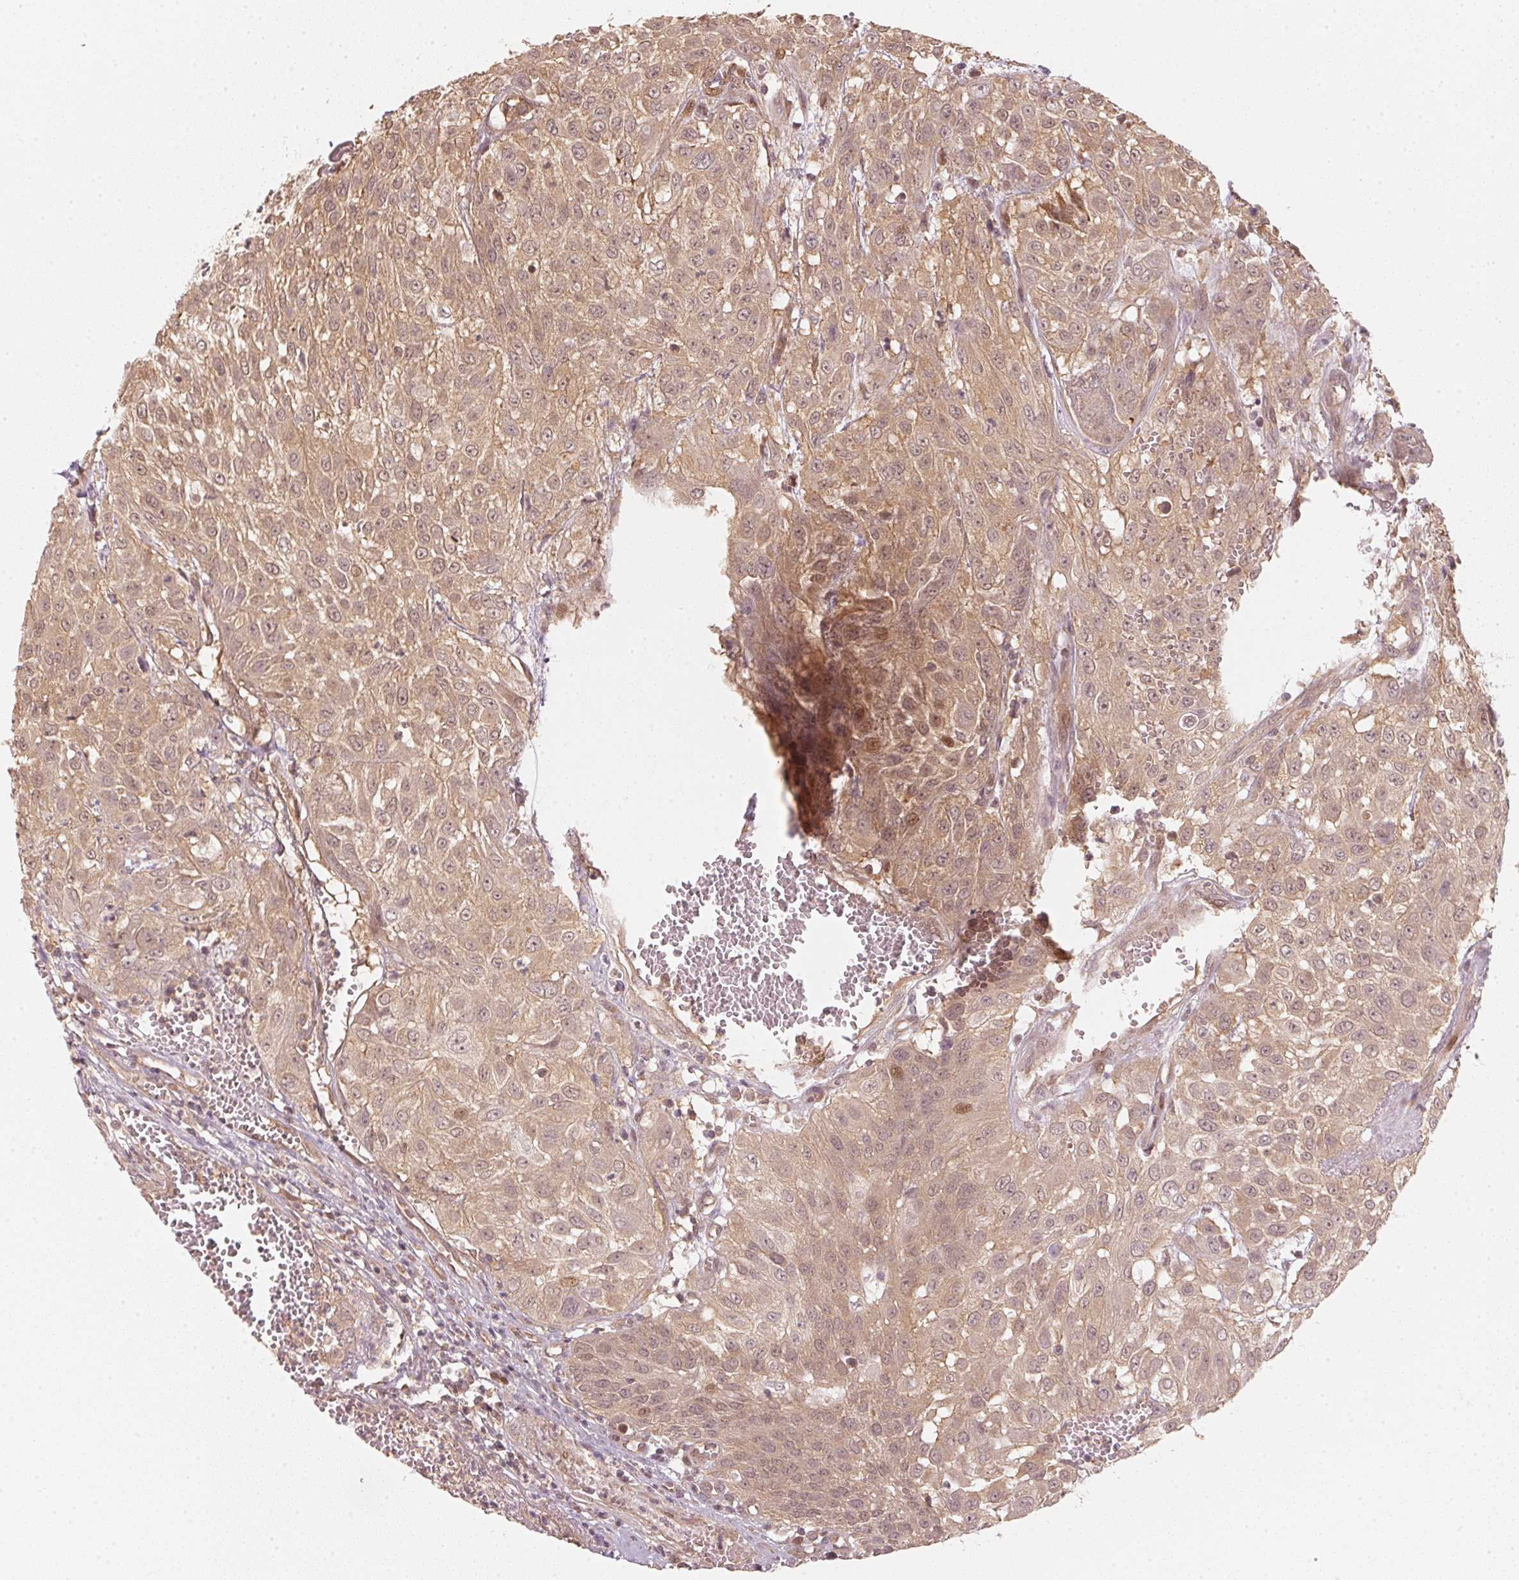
{"staining": {"intensity": "moderate", "quantity": ">75%", "location": "cytoplasmic/membranous,nuclear"}, "tissue": "urothelial cancer", "cell_type": "Tumor cells", "image_type": "cancer", "snomed": [{"axis": "morphology", "description": "Urothelial carcinoma, High grade"}, {"axis": "topography", "description": "Urinary bladder"}], "caption": "Urothelial cancer tissue reveals moderate cytoplasmic/membranous and nuclear expression in approximately >75% of tumor cells", "gene": "UBE2L3", "patient": {"sex": "male", "age": 57}}